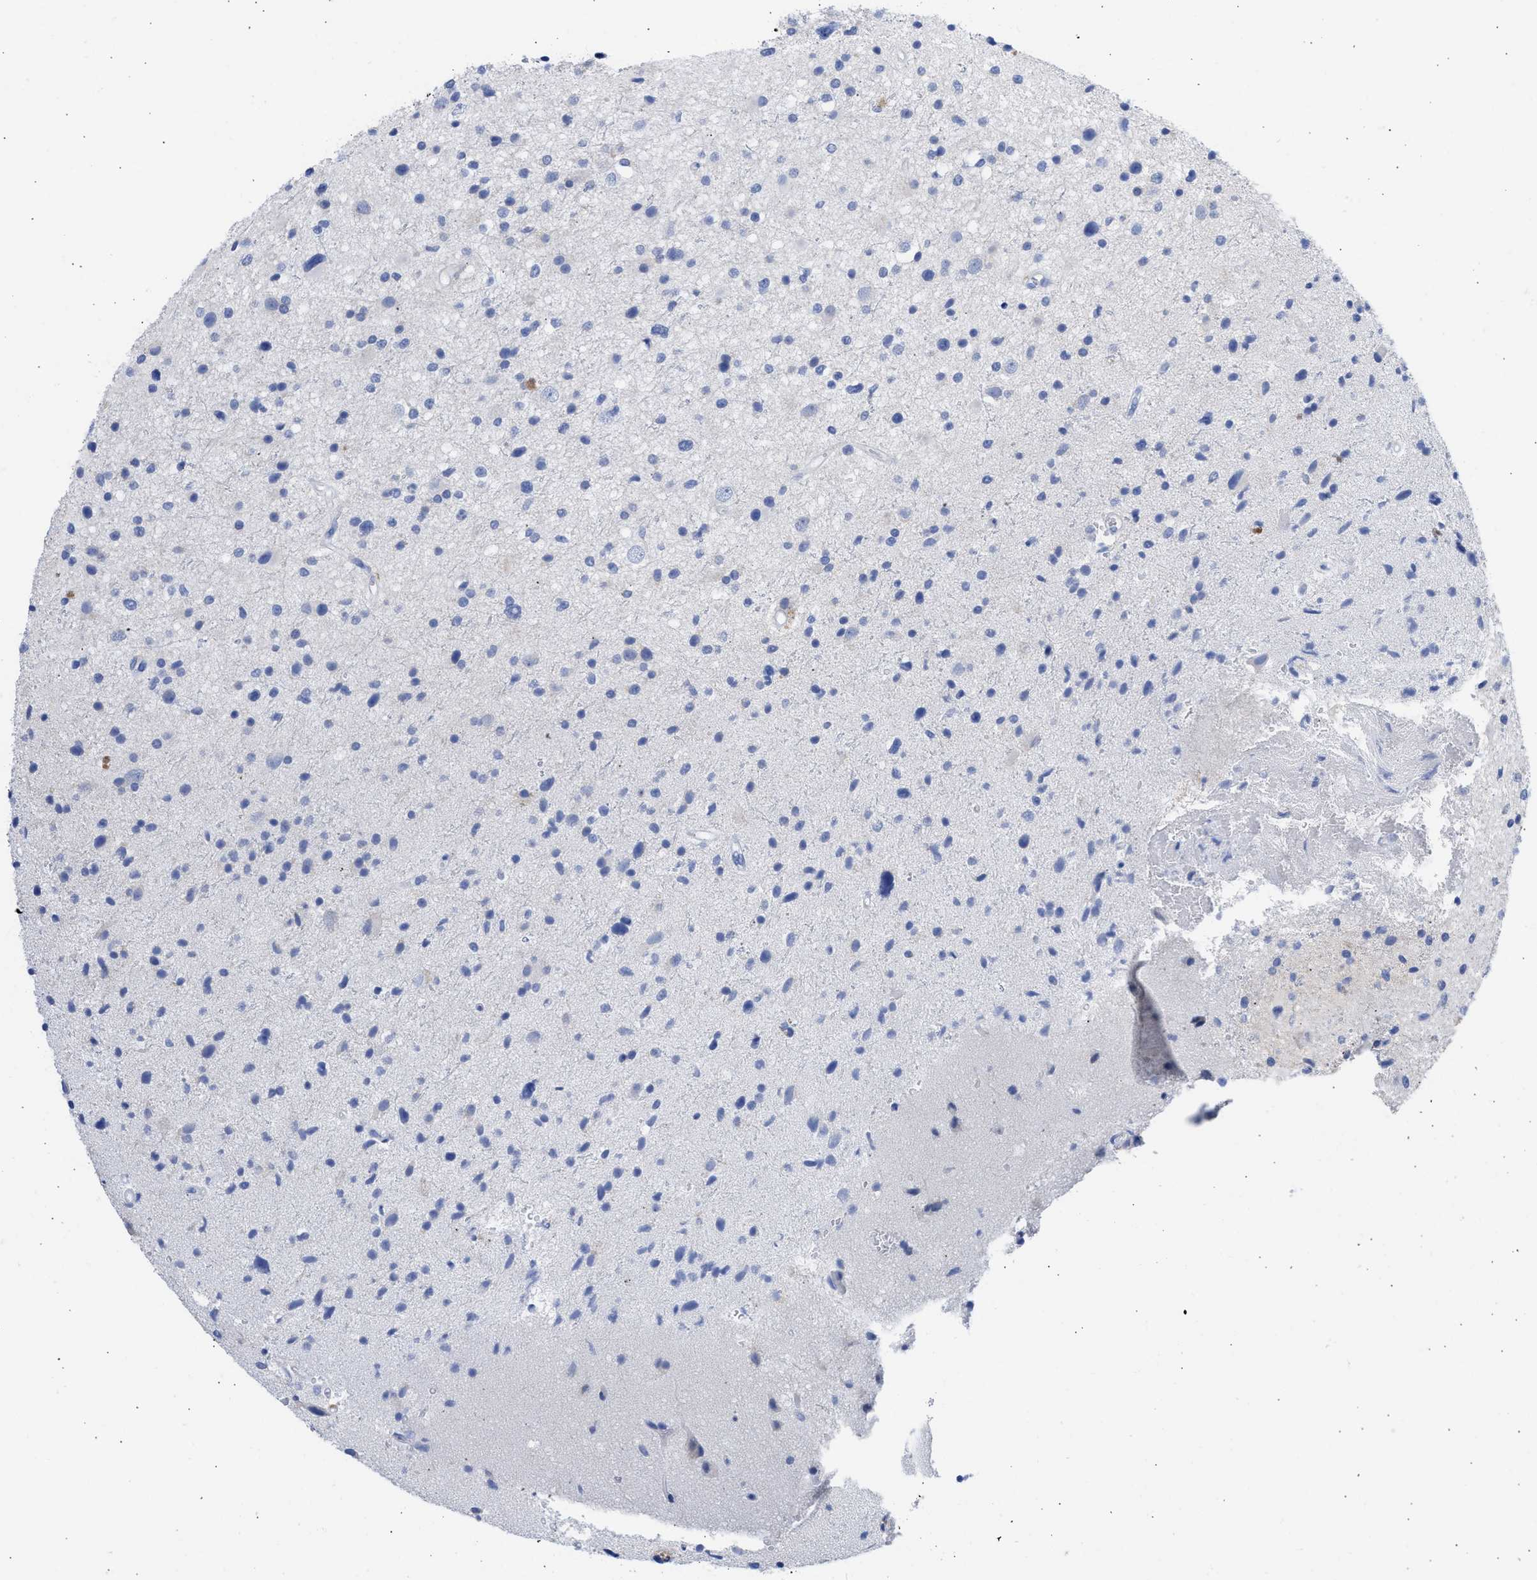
{"staining": {"intensity": "negative", "quantity": "none", "location": "none"}, "tissue": "glioma", "cell_type": "Tumor cells", "image_type": "cancer", "snomed": [{"axis": "morphology", "description": "Glioma, malignant, High grade"}, {"axis": "topography", "description": "Brain"}], "caption": "Tumor cells show no significant positivity in glioma.", "gene": "RSPH1", "patient": {"sex": "male", "age": 33}}